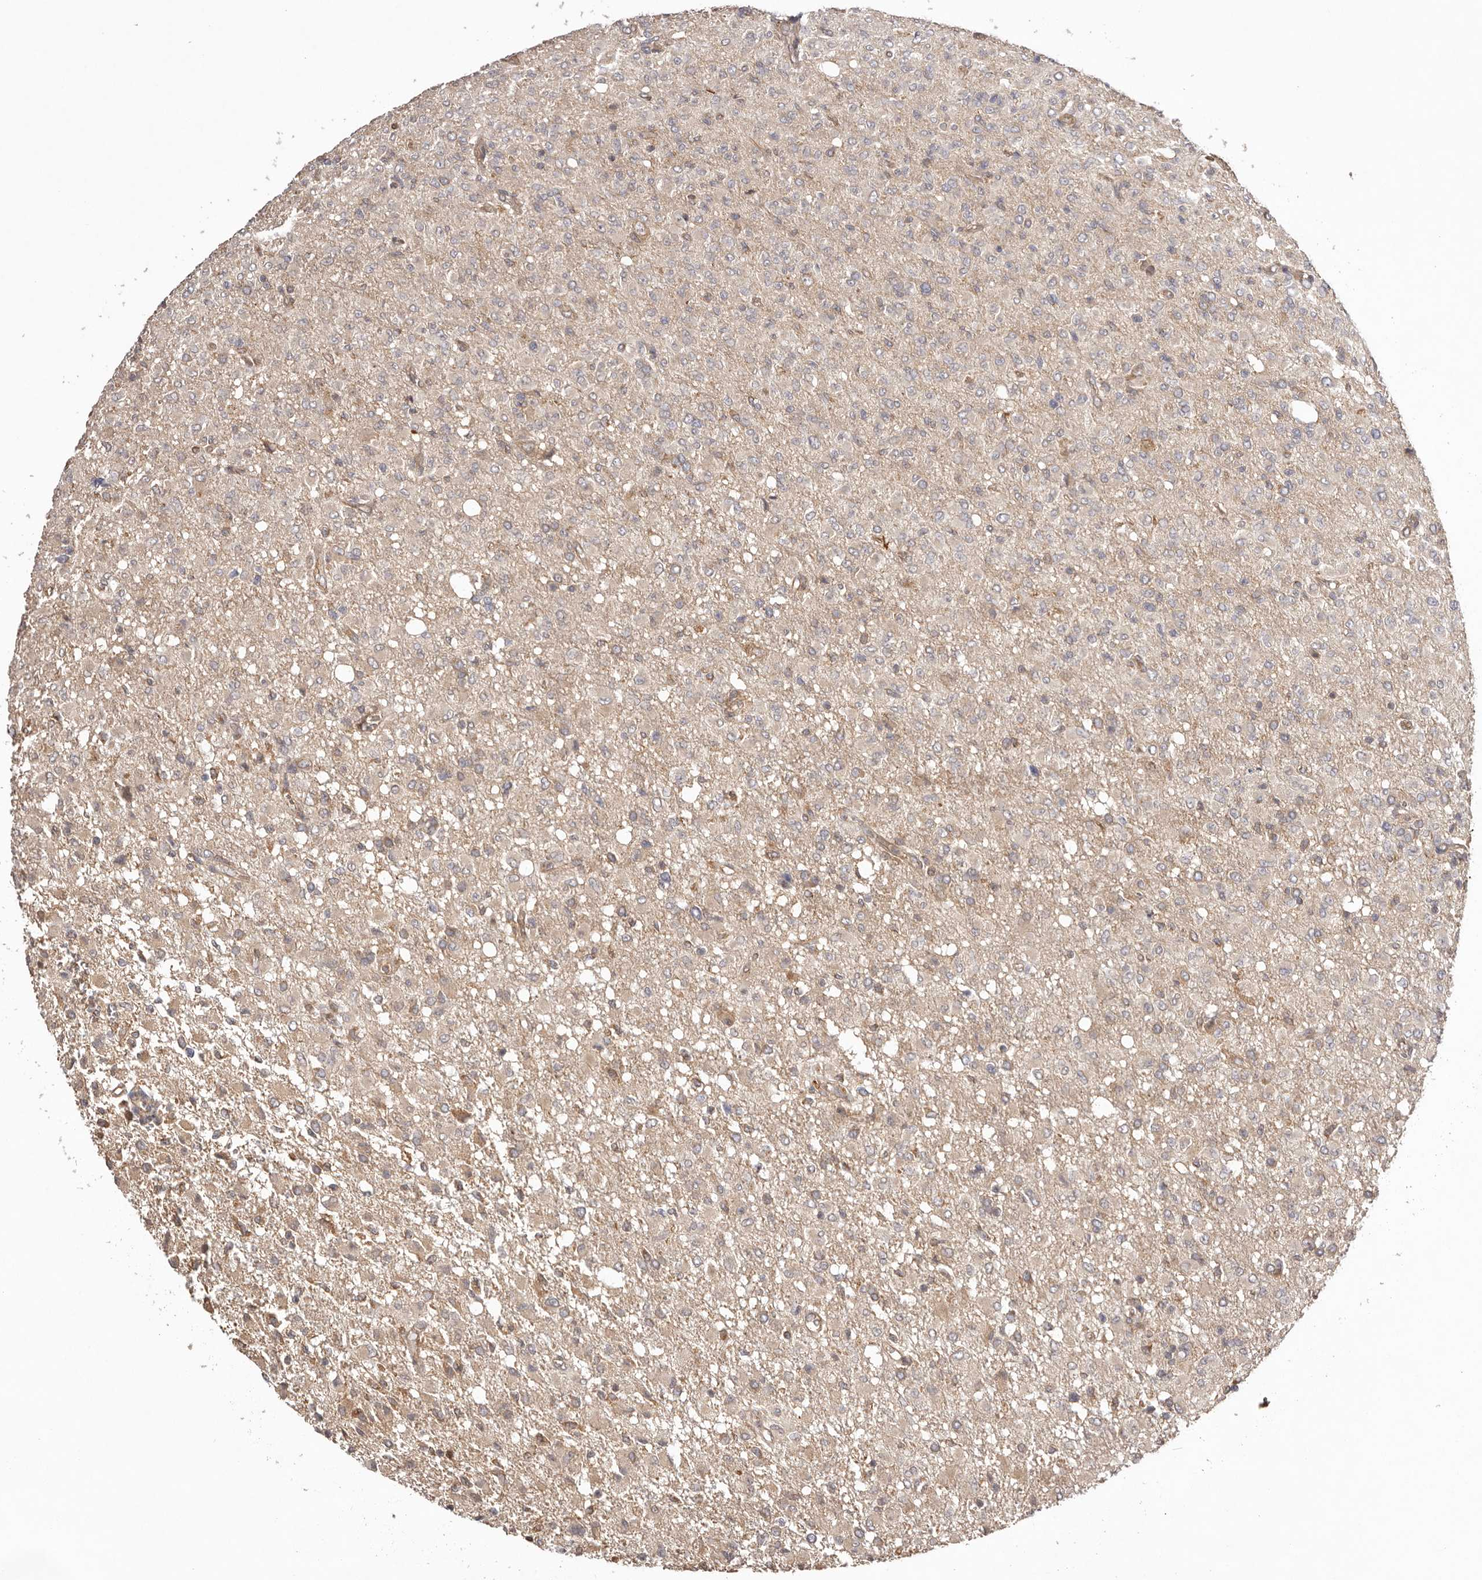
{"staining": {"intensity": "weak", "quantity": ">75%", "location": "cytoplasmic/membranous"}, "tissue": "glioma", "cell_type": "Tumor cells", "image_type": "cancer", "snomed": [{"axis": "morphology", "description": "Glioma, malignant, High grade"}, {"axis": "topography", "description": "Brain"}], "caption": "Malignant glioma (high-grade) stained with immunohistochemistry demonstrates weak cytoplasmic/membranous positivity in about >75% of tumor cells. (IHC, brightfield microscopy, high magnification).", "gene": "UBR2", "patient": {"sex": "female", "age": 57}}